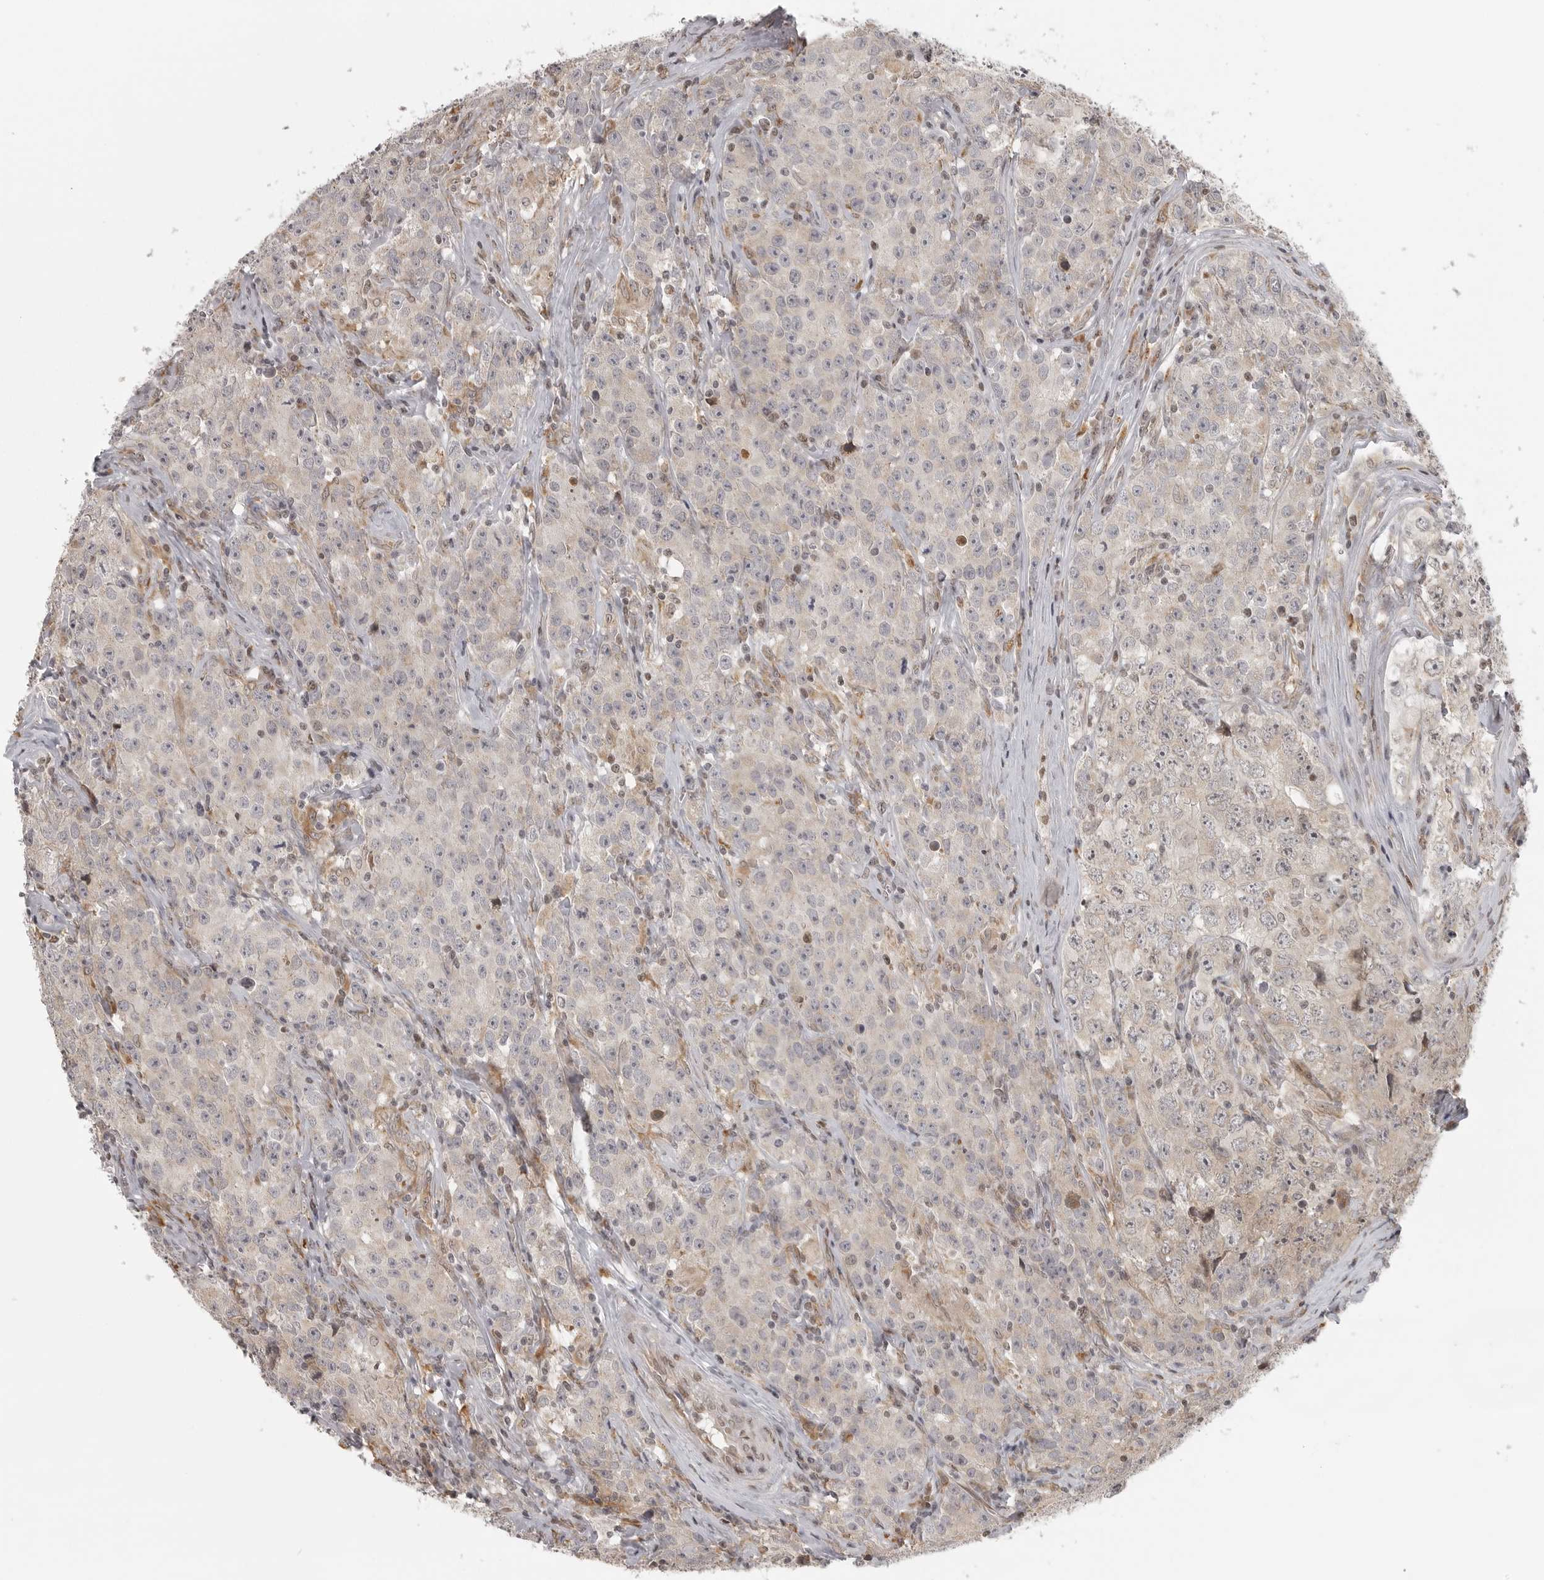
{"staining": {"intensity": "negative", "quantity": "none", "location": "none"}, "tissue": "testis cancer", "cell_type": "Tumor cells", "image_type": "cancer", "snomed": [{"axis": "morphology", "description": "Seminoma, NOS"}, {"axis": "morphology", "description": "Carcinoma, Embryonal, NOS"}, {"axis": "topography", "description": "Testis"}], "caption": "Tumor cells are negative for protein expression in human testis cancer (seminoma).", "gene": "ISG20L2", "patient": {"sex": "male", "age": 43}}